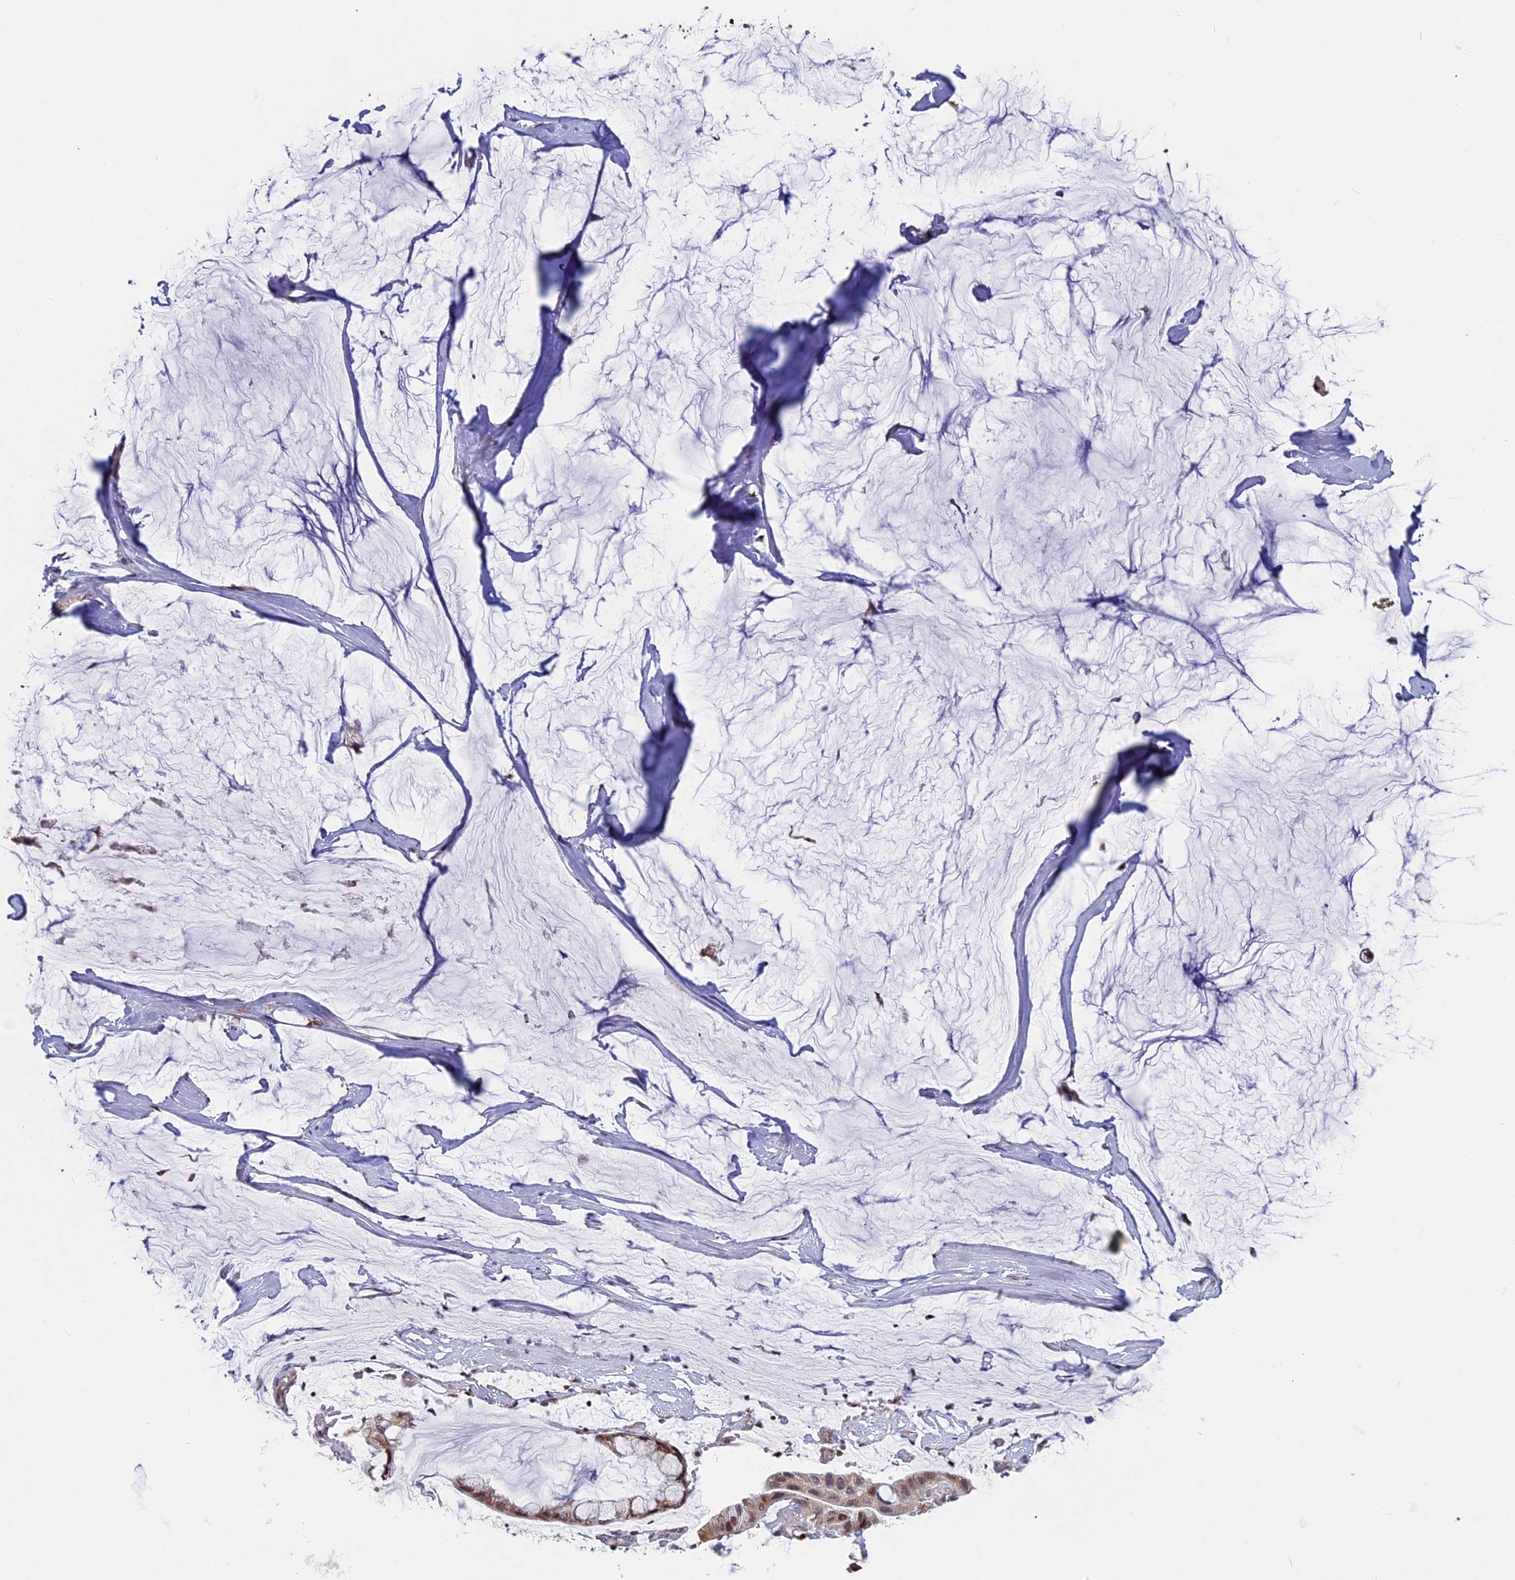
{"staining": {"intensity": "moderate", "quantity": ">75%", "location": "nuclear"}, "tissue": "ovarian cancer", "cell_type": "Tumor cells", "image_type": "cancer", "snomed": [{"axis": "morphology", "description": "Cystadenocarcinoma, mucinous, NOS"}, {"axis": "topography", "description": "Ovary"}], "caption": "Human ovarian cancer (mucinous cystadenocarcinoma) stained with a protein marker exhibits moderate staining in tumor cells.", "gene": "ACSS1", "patient": {"sex": "female", "age": 39}}